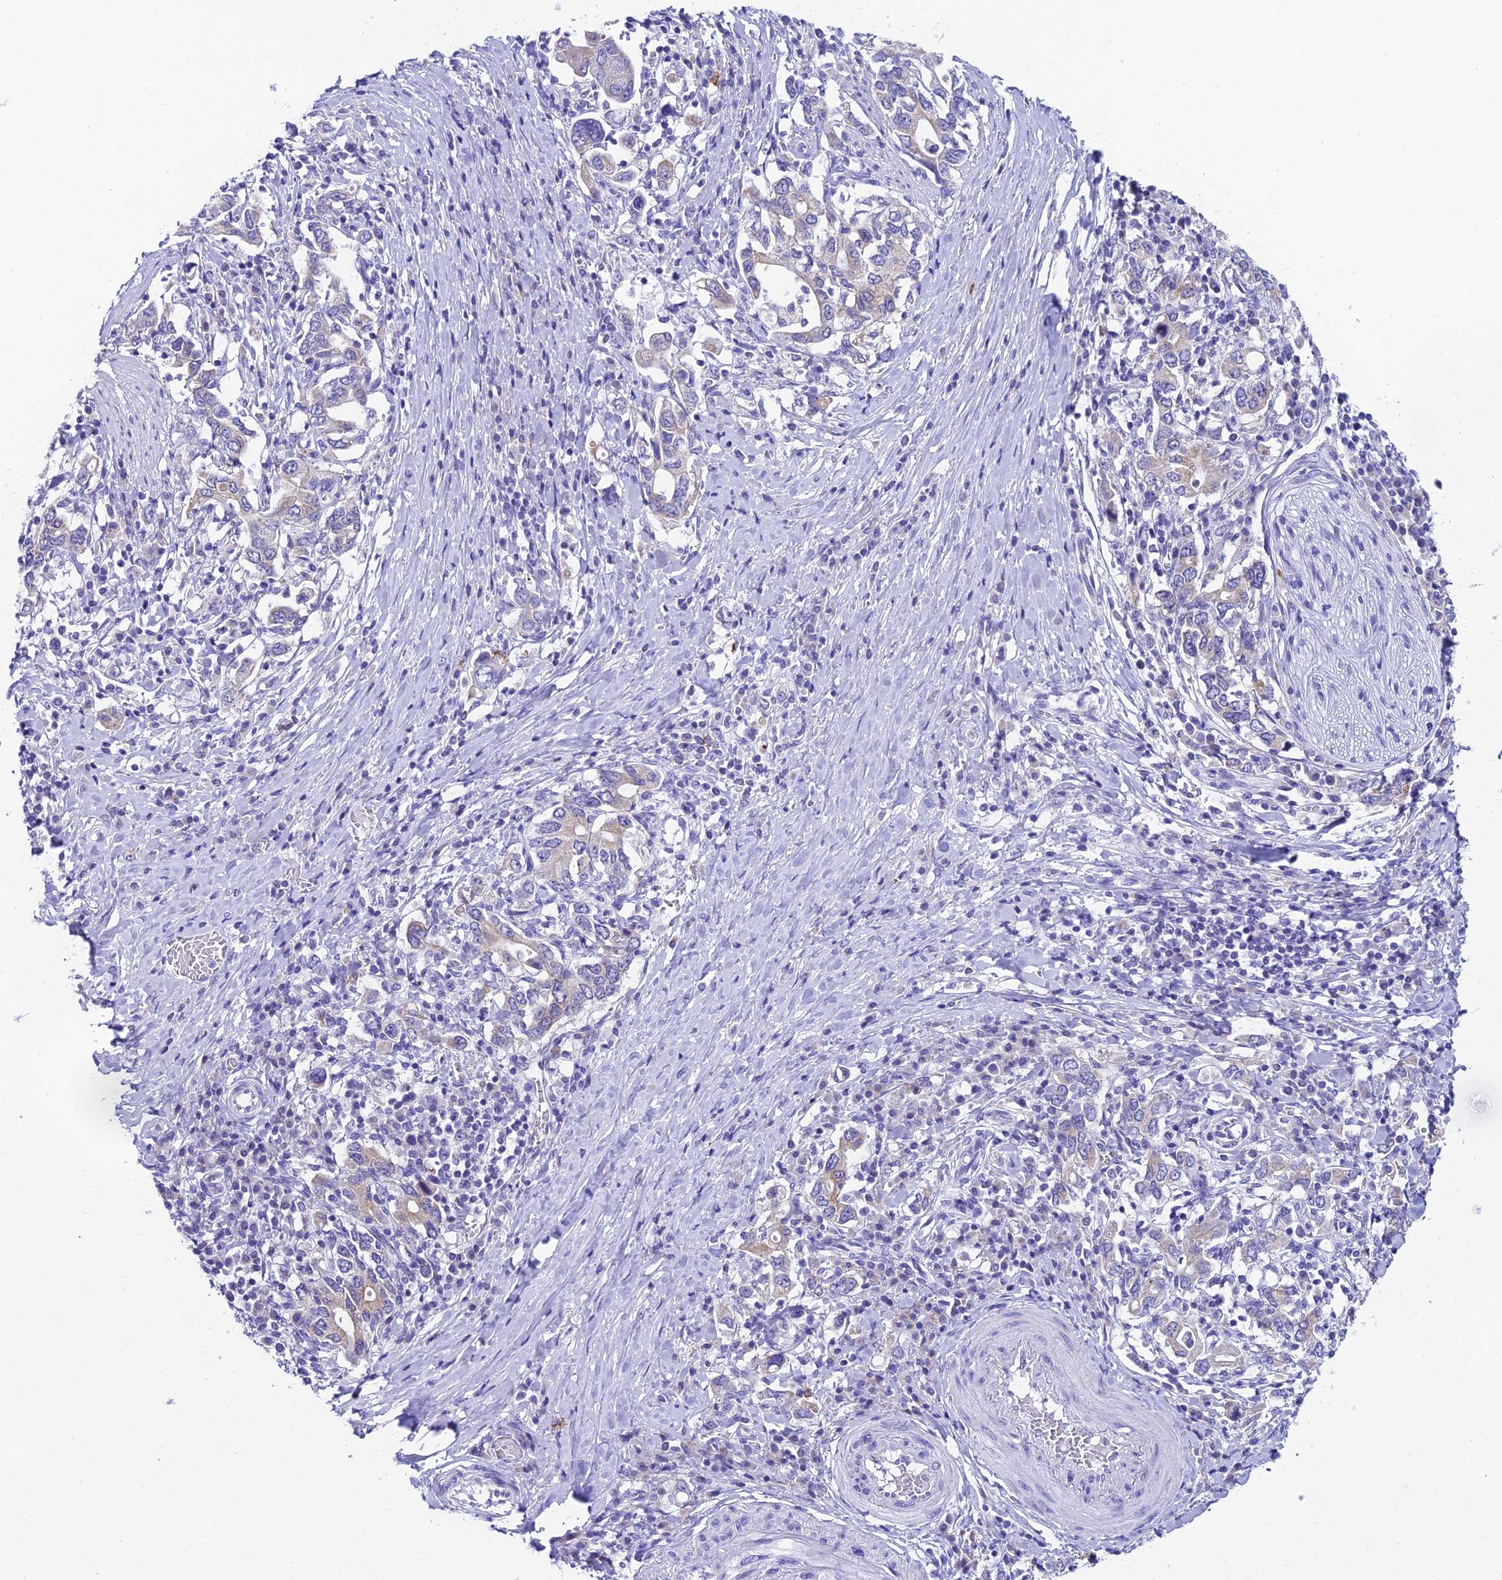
{"staining": {"intensity": "weak", "quantity": "<25%", "location": "cytoplasmic/membranous"}, "tissue": "stomach cancer", "cell_type": "Tumor cells", "image_type": "cancer", "snomed": [{"axis": "morphology", "description": "Adenocarcinoma, NOS"}, {"axis": "topography", "description": "Stomach, upper"}, {"axis": "topography", "description": "Stomach"}], "caption": "Tumor cells are negative for brown protein staining in stomach cancer.", "gene": "REEP4", "patient": {"sex": "male", "age": 62}}